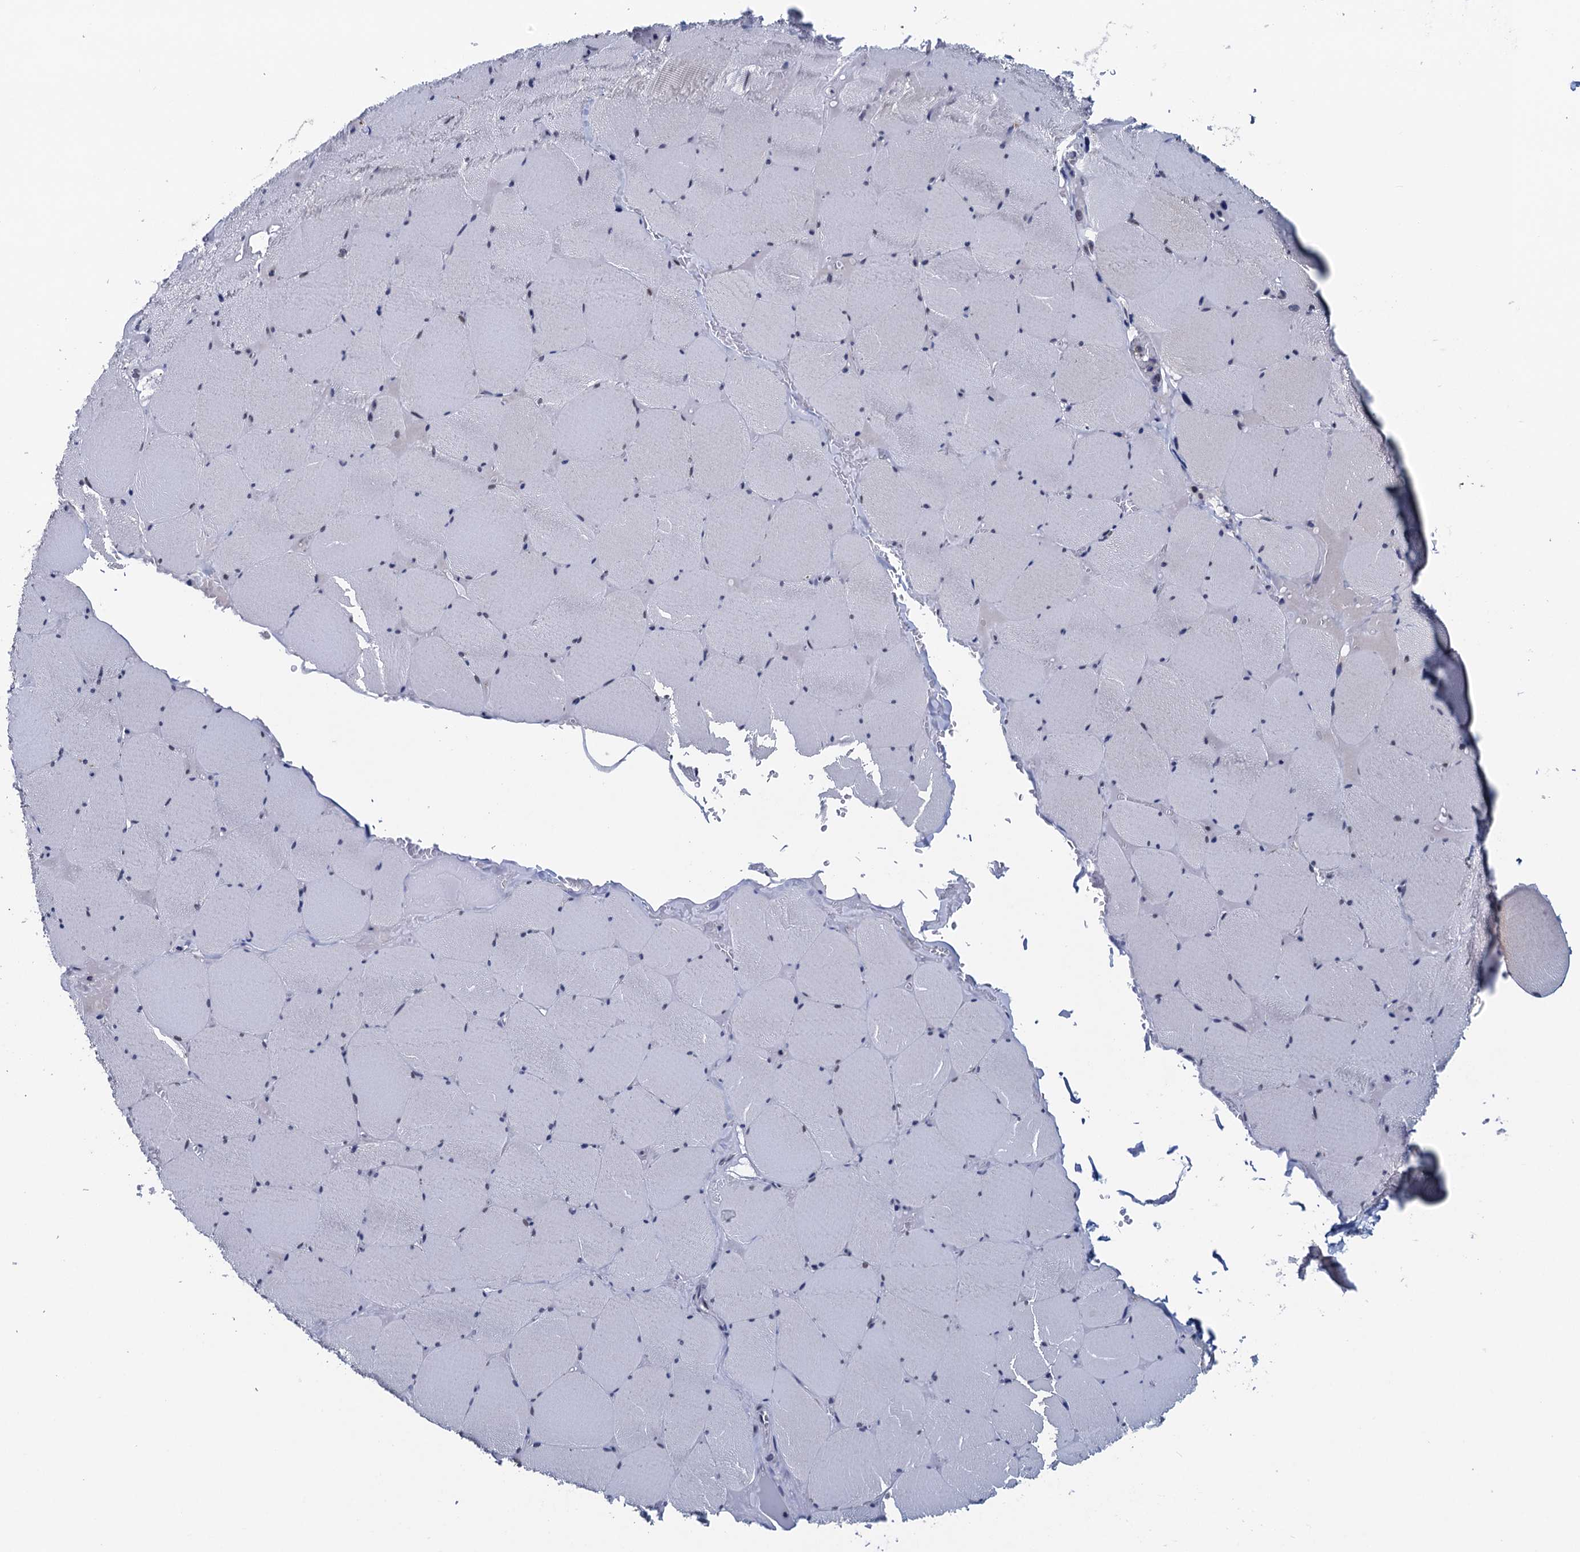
{"staining": {"intensity": "negative", "quantity": "none", "location": "none"}, "tissue": "skeletal muscle", "cell_type": "Myocytes", "image_type": "normal", "snomed": [{"axis": "morphology", "description": "Normal tissue, NOS"}, {"axis": "topography", "description": "Skeletal muscle"}, {"axis": "topography", "description": "Head-Neck"}], "caption": "There is no significant expression in myocytes of skeletal muscle. (DAB IHC, high magnification).", "gene": "FNBP4", "patient": {"sex": "male", "age": 66}}